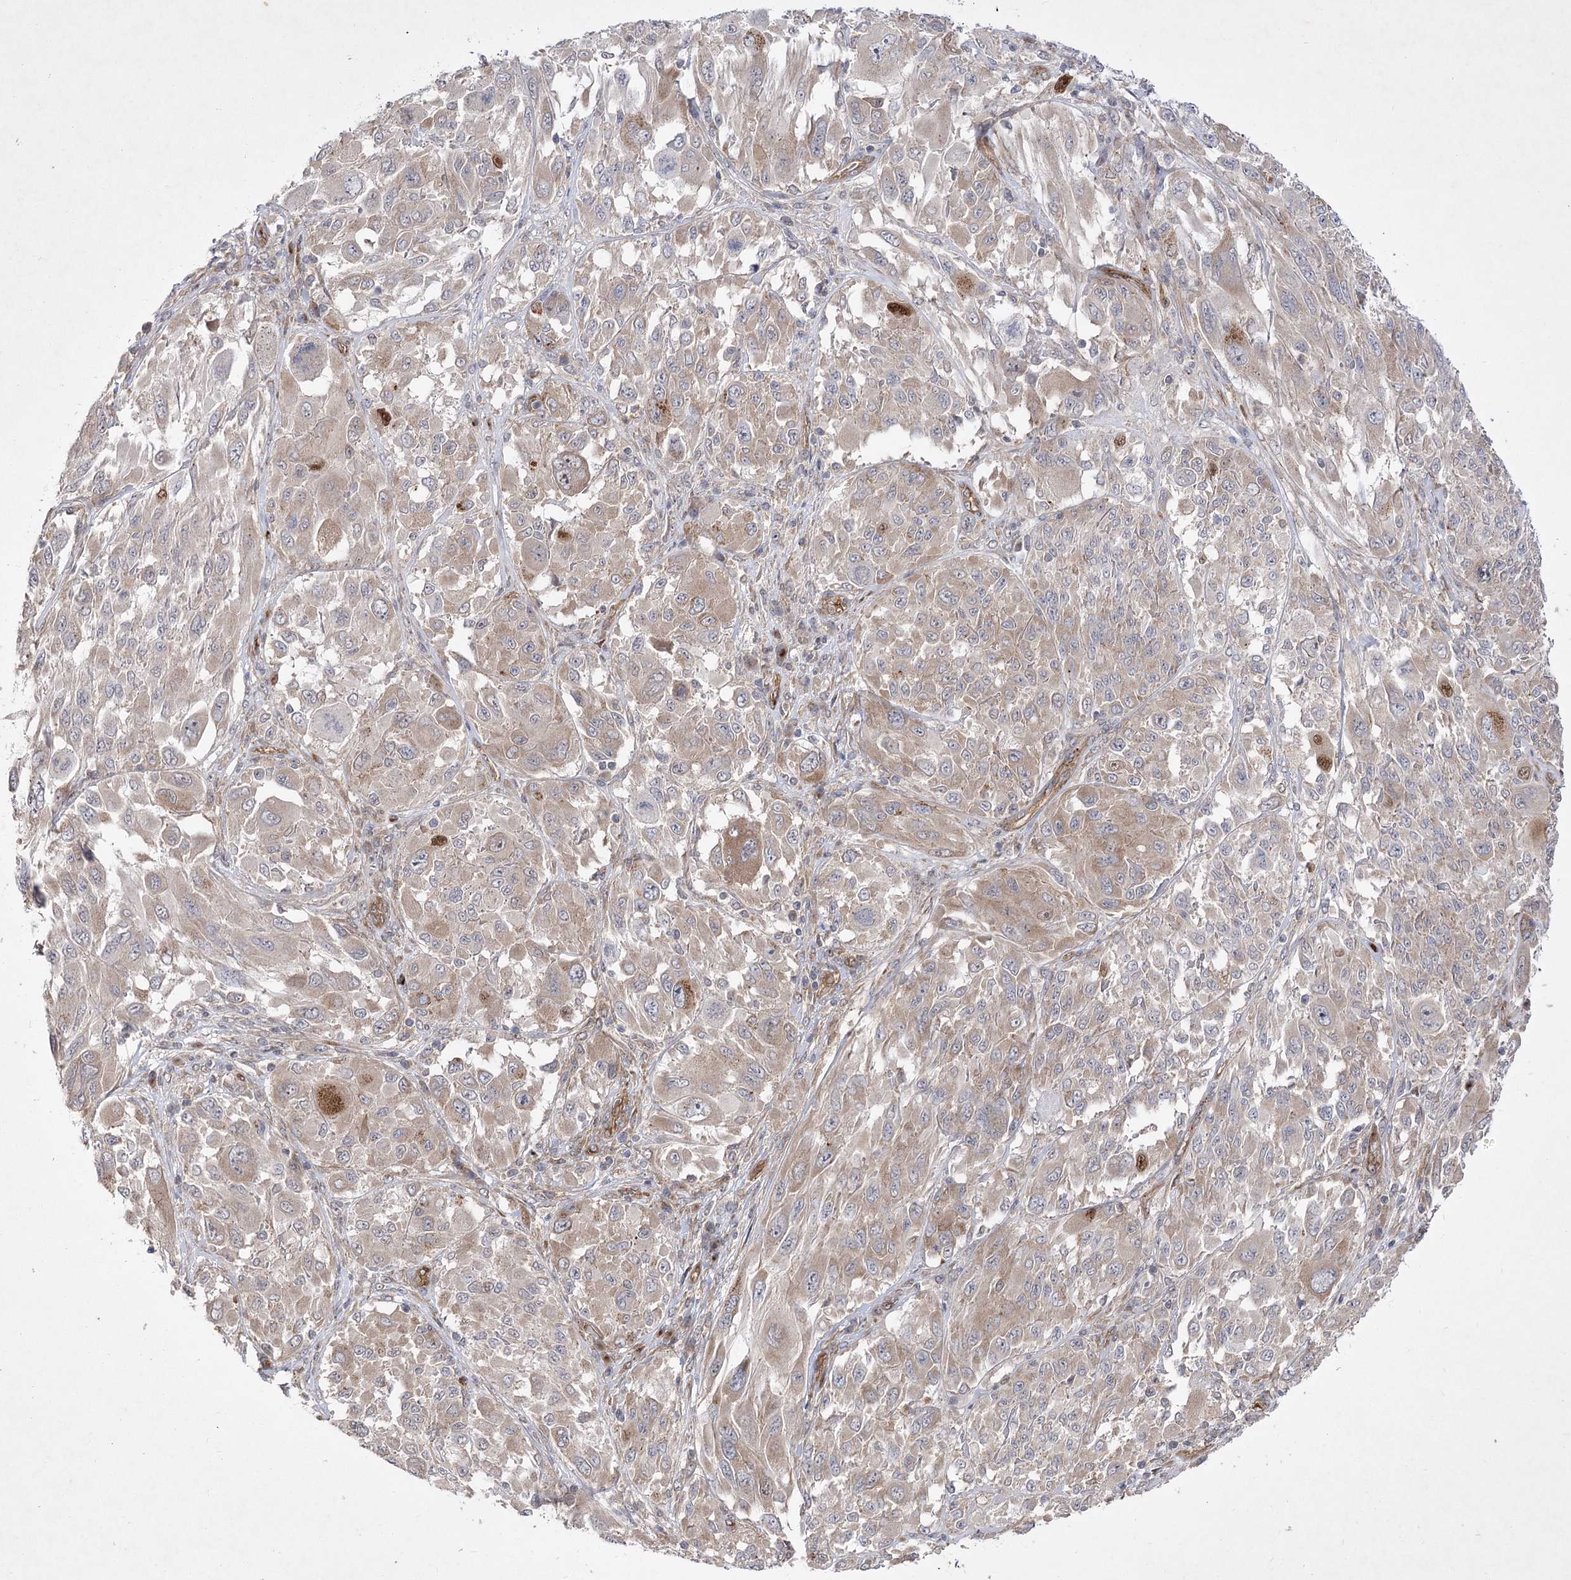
{"staining": {"intensity": "weak", "quantity": ">75%", "location": "cytoplasmic/membranous"}, "tissue": "melanoma", "cell_type": "Tumor cells", "image_type": "cancer", "snomed": [{"axis": "morphology", "description": "Malignant melanoma, NOS"}, {"axis": "topography", "description": "Skin"}], "caption": "Malignant melanoma tissue shows weak cytoplasmic/membranous staining in about >75% of tumor cells", "gene": "ARHGAP31", "patient": {"sex": "female", "age": 91}}